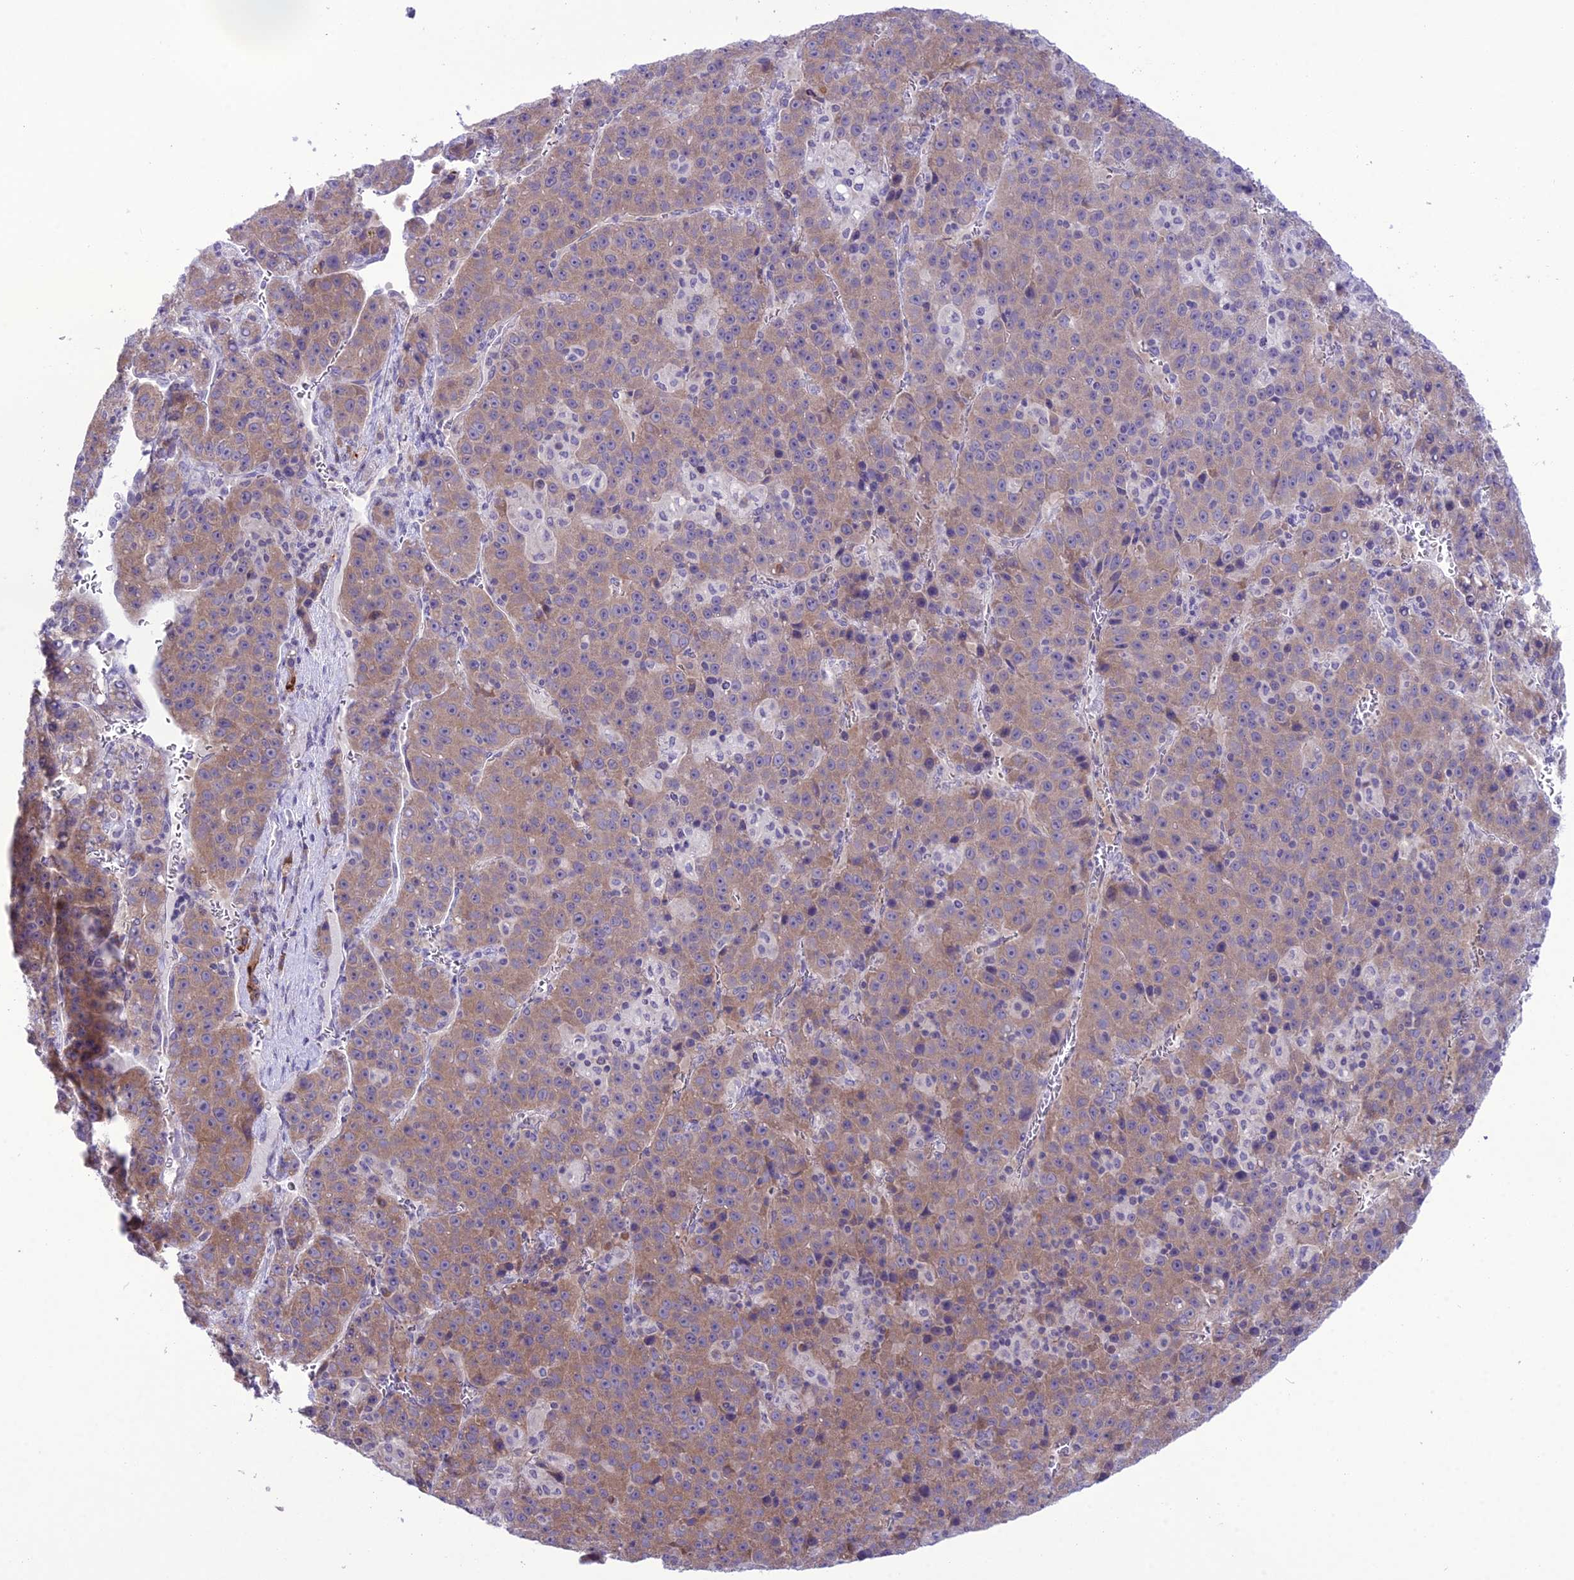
{"staining": {"intensity": "moderate", "quantity": ">75%", "location": "cytoplasmic/membranous"}, "tissue": "liver cancer", "cell_type": "Tumor cells", "image_type": "cancer", "snomed": [{"axis": "morphology", "description": "Carcinoma, Hepatocellular, NOS"}, {"axis": "topography", "description": "Liver"}], "caption": "A histopathology image of human liver cancer stained for a protein reveals moderate cytoplasmic/membranous brown staining in tumor cells.", "gene": "RPS26", "patient": {"sex": "female", "age": 53}}